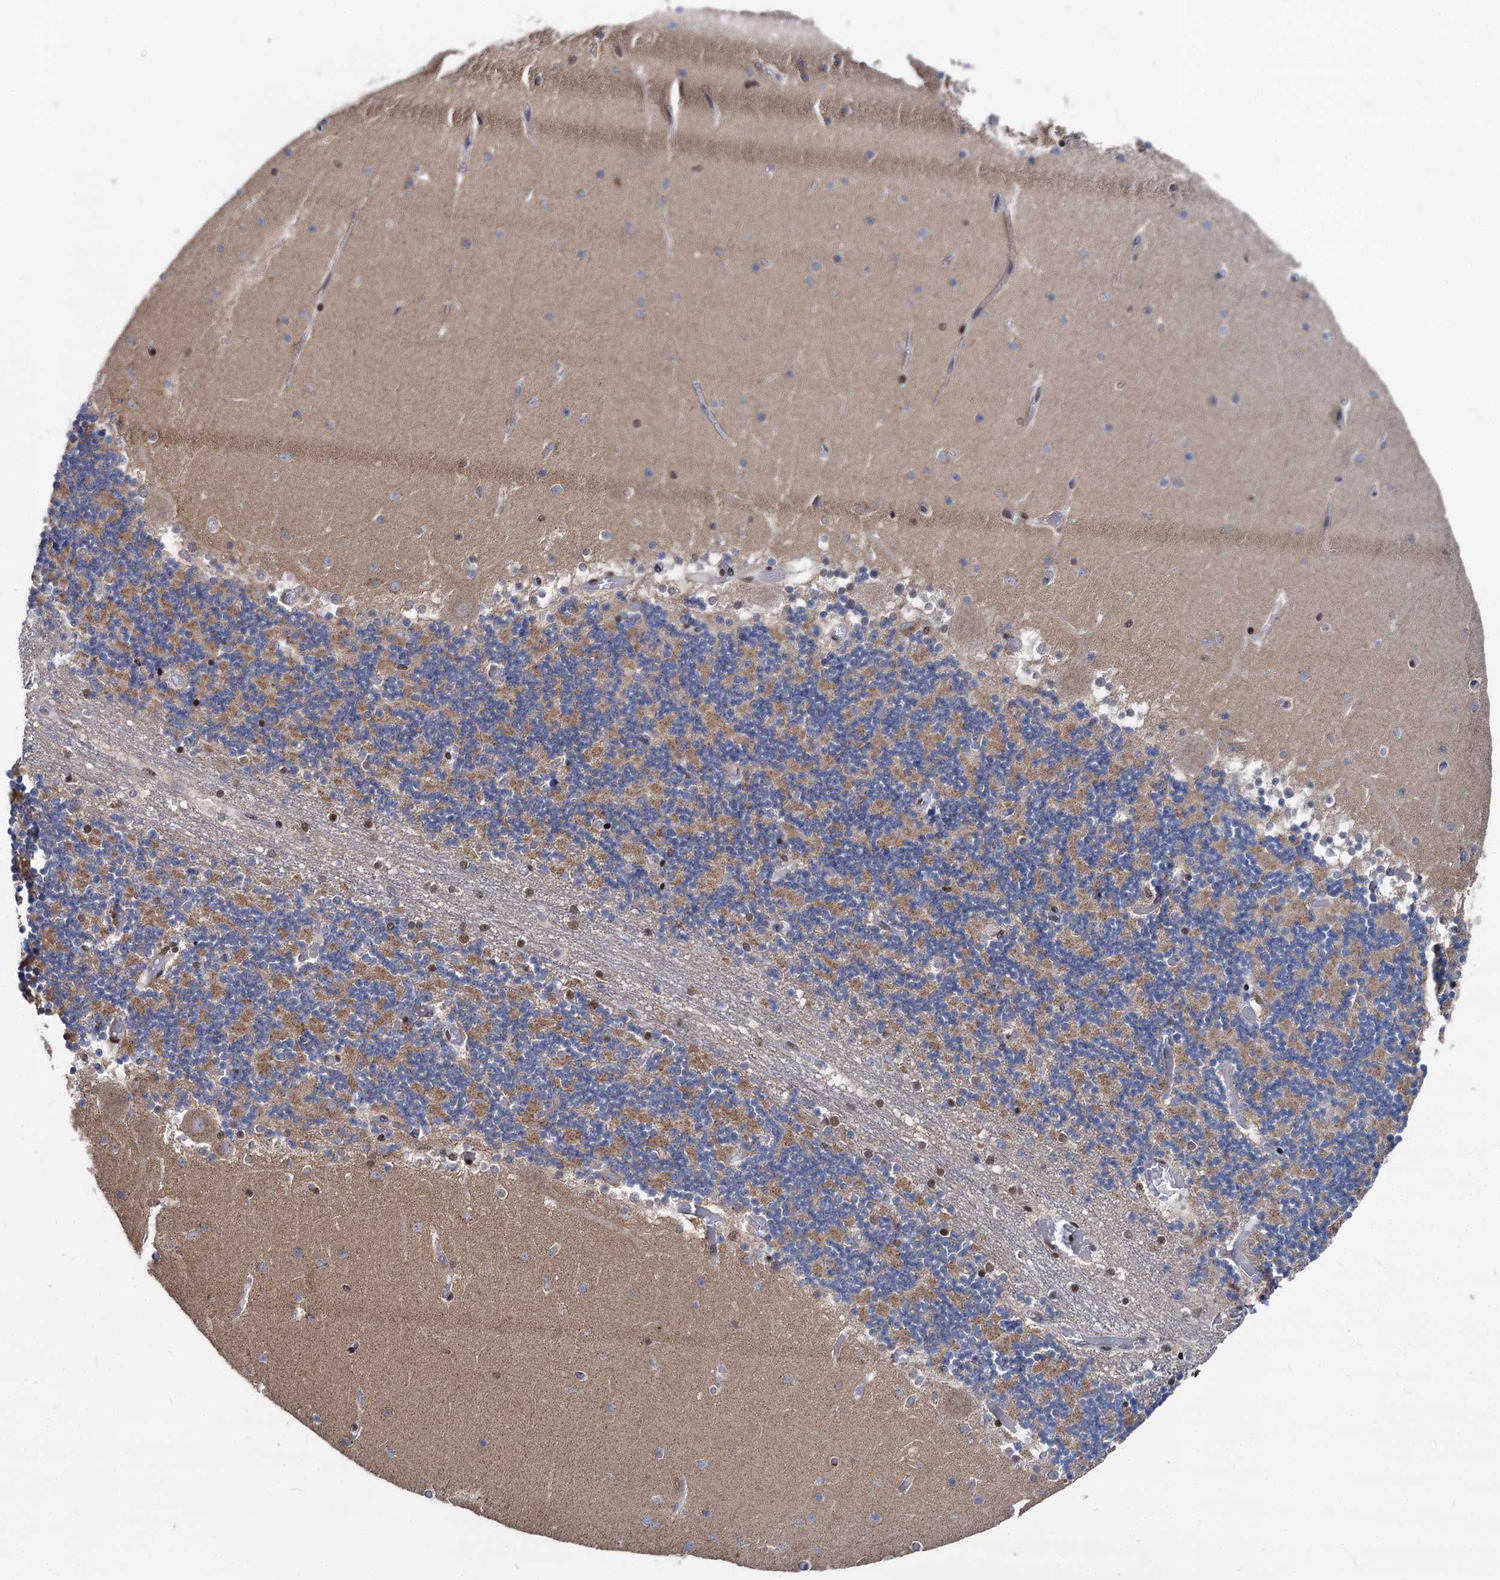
{"staining": {"intensity": "moderate", "quantity": "25%-75%", "location": "cytoplasmic/membranous"}, "tissue": "cerebellum", "cell_type": "Cells in granular layer", "image_type": "normal", "snomed": [{"axis": "morphology", "description": "Normal tissue, NOS"}, {"axis": "topography", "description": "Cerebellum"}], "caption": "Cerebellum stained with DAB (3,3'-diaminobenzidine) immunohistochemistry (IHC) displays medium levels of moderate cytoplasmic/membranous expression in about 25%-75% of cells in granular layer.", "gene": "GALNT11", "patient": {"sex": "female", "age": 28}}